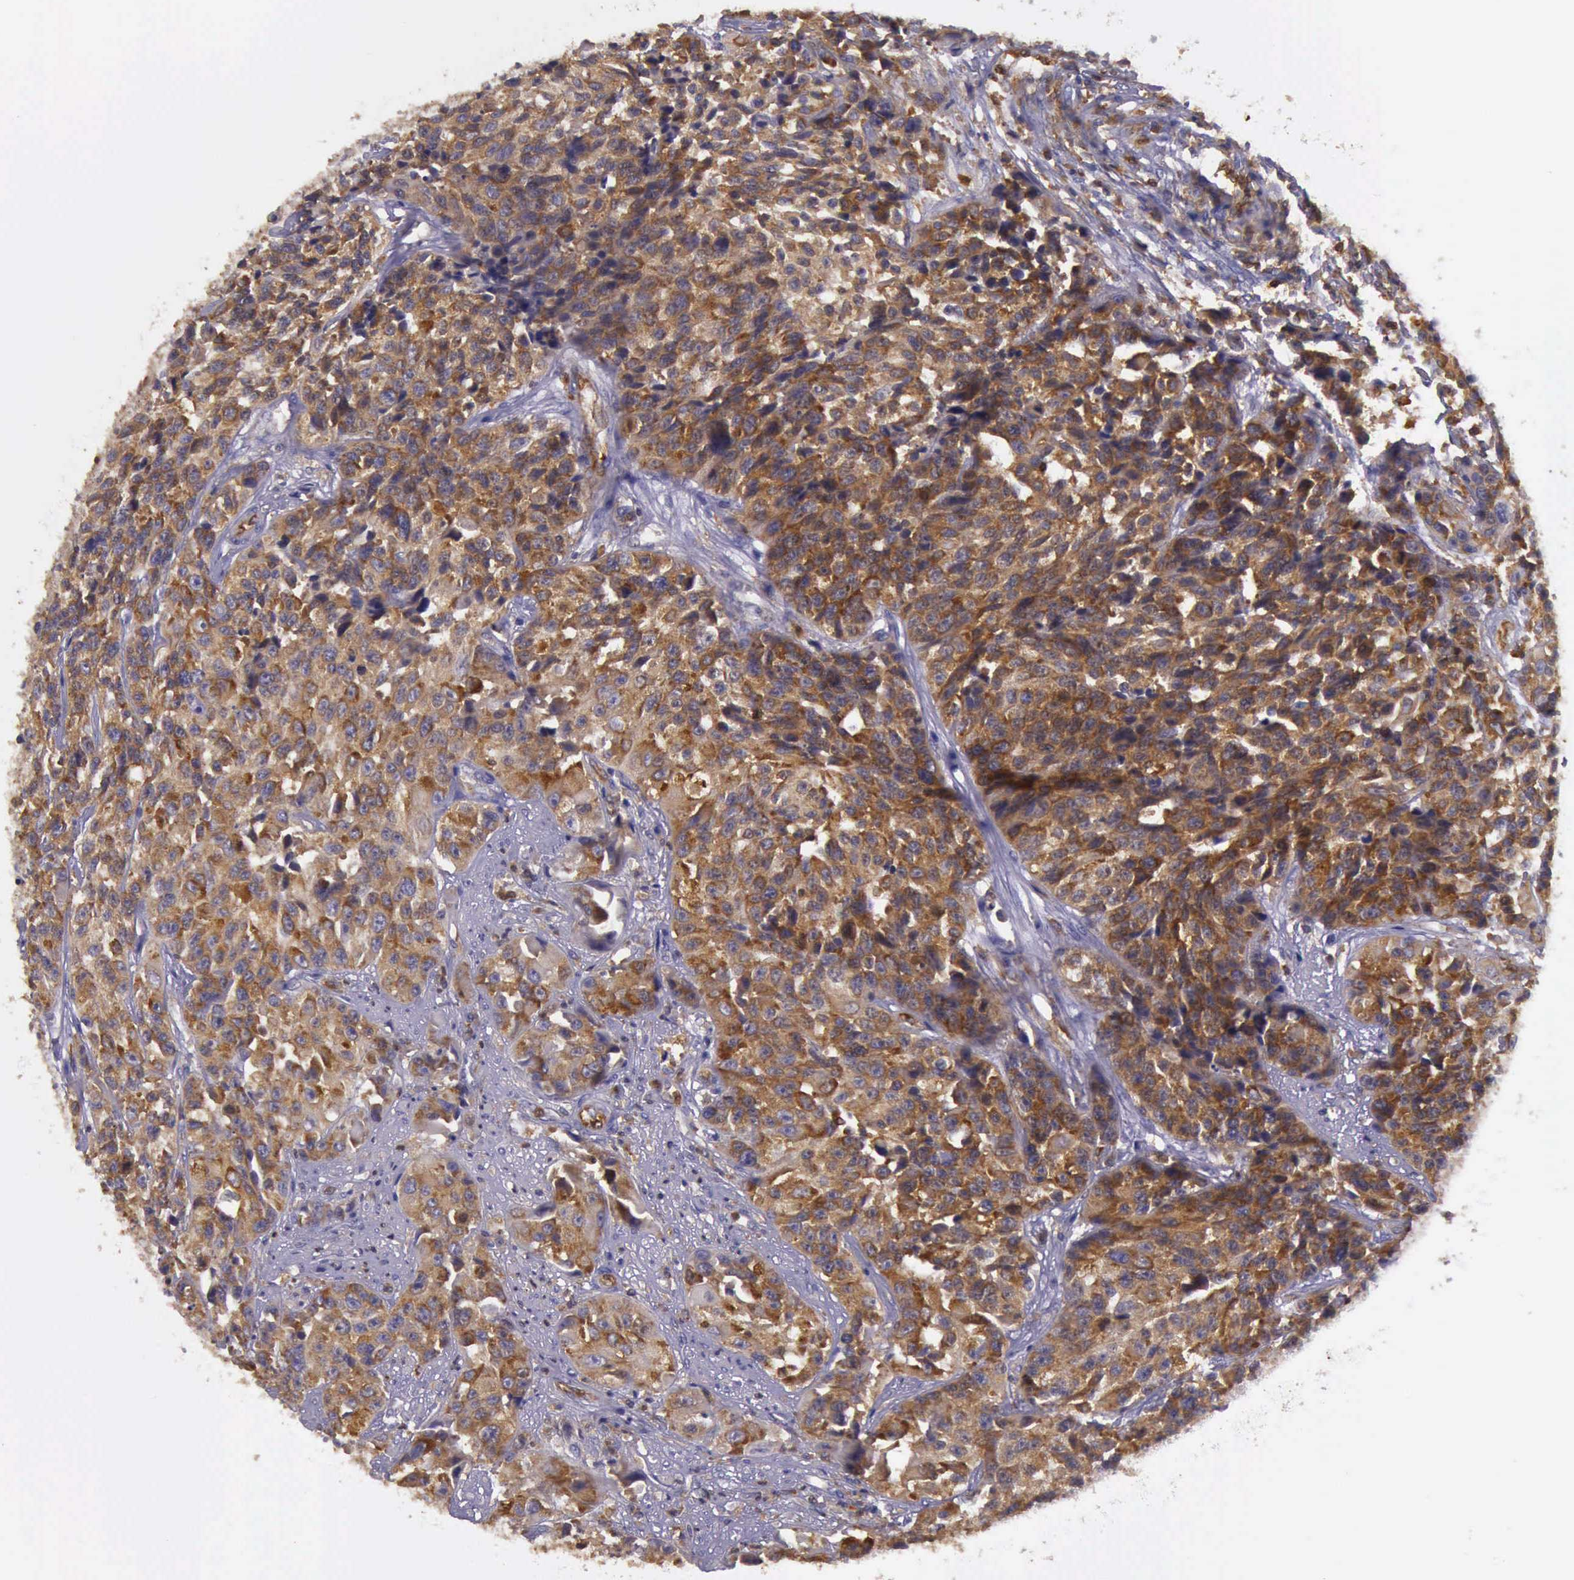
{"staining": {"intensity": "strong", "quantity": ">75%", "location": "cytoplasmic/membranous"}, "tissue": "urothelial cancer", "cell_type": "Tumor cells", "image_type": "cancer", "snomed": [{"axis": "morphology", "description": "Urothelial carcinoma, High grade"}, {"axis": "topography", "description": "Urinary bladder"}], "caption": "Urothelial cancer stained with a protein marker demonstrates strong staining in tumor cells.", "gene": "ARHGAP4", "patient": {"sex": "female", "age": 81}}